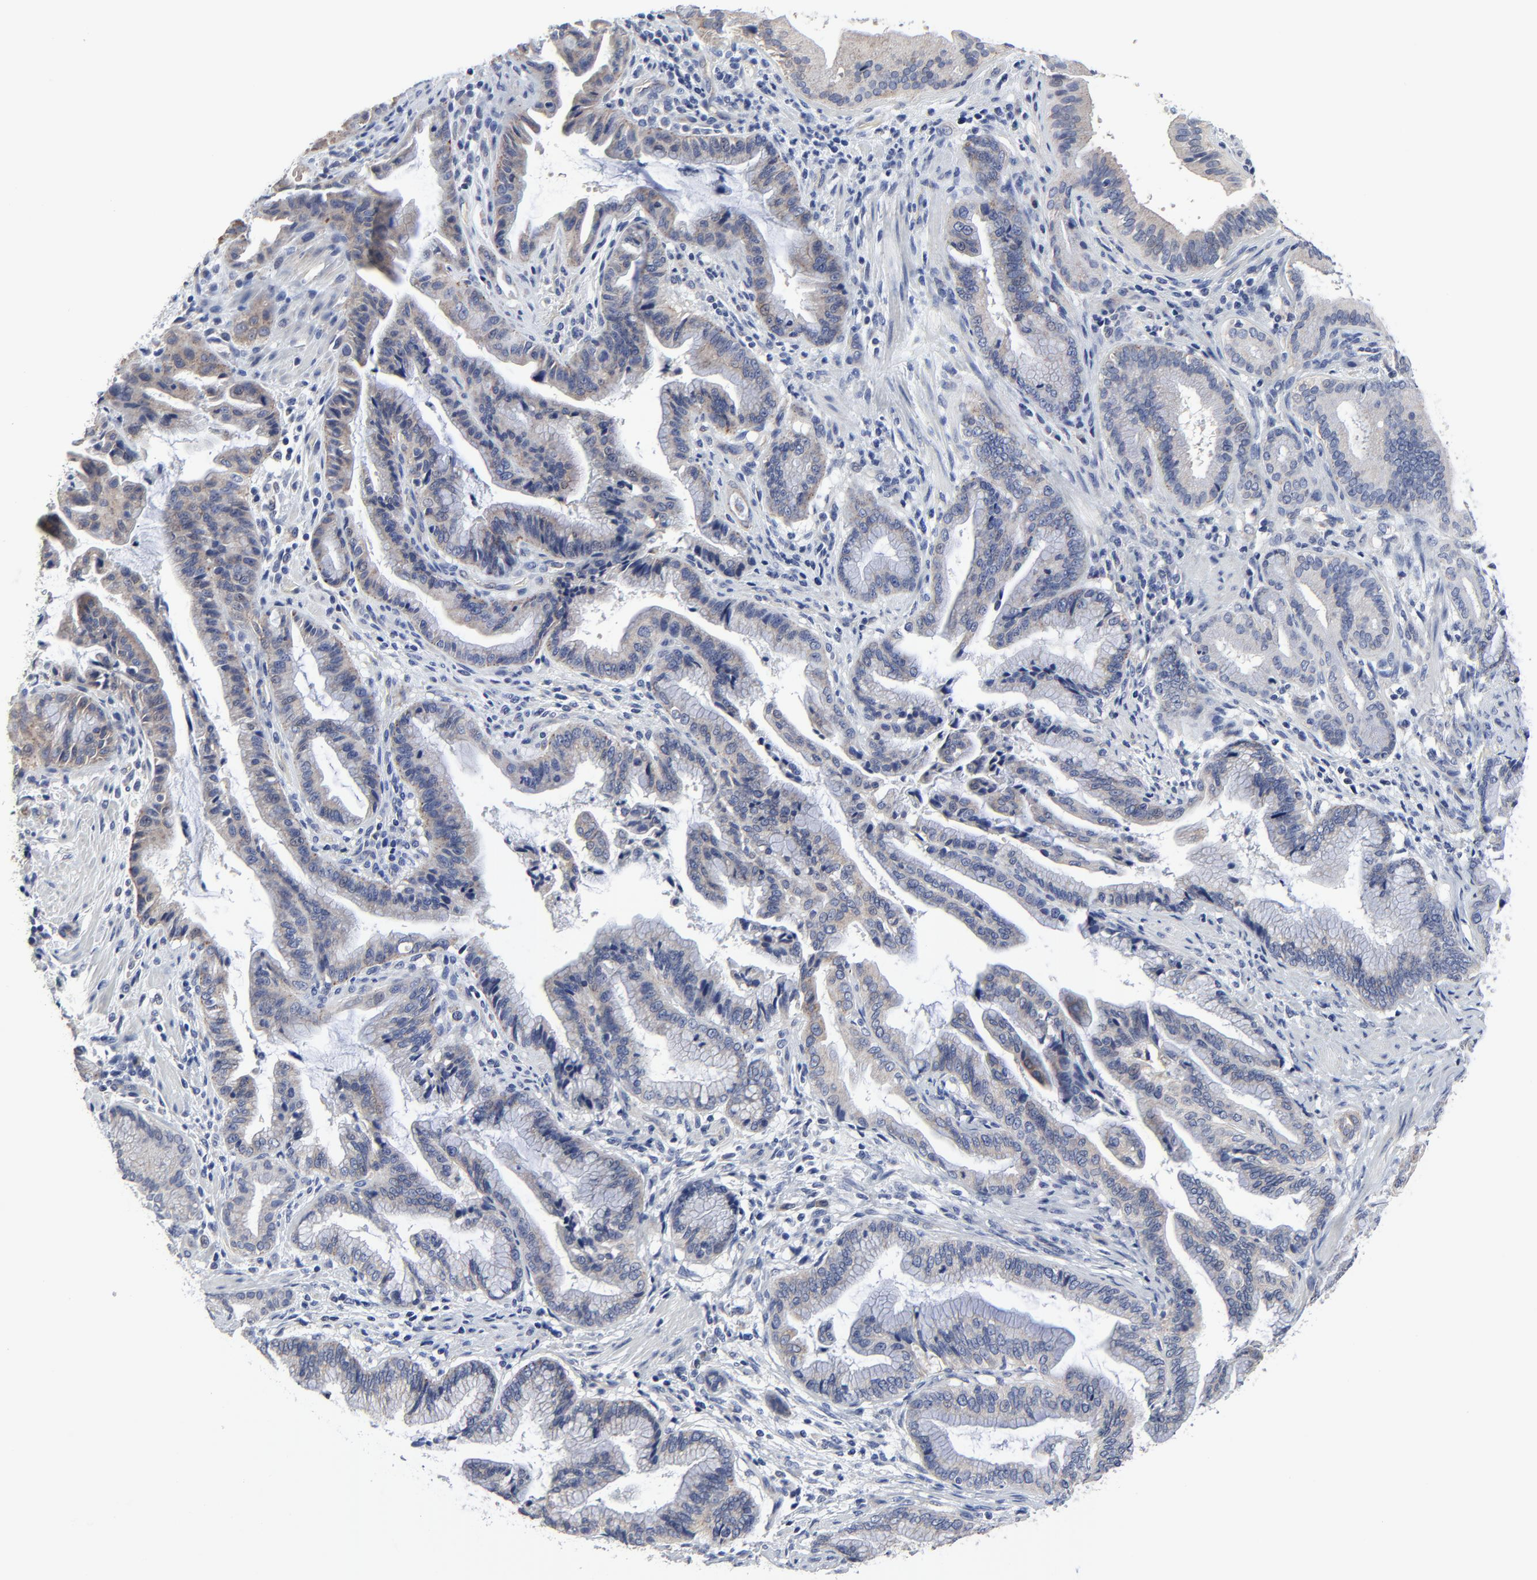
{"staining": {"intensity": "weak", "quantity": "<25%", "location": "cytoplasmic/membranous"}, "tissue": "pancreatic cancer", "cell_type": "Tumor cells", "image_type": "cancer", "snomed": [{"axis": "morphology", "description": "Adenocarcinoma, NOS"}, {"axis": "topography", "description": "Pancreas"}], "caption": "Micrograph shows no significant protein positivity in tumor cells of adenocarcinoma (pancreatic).", "gene": "DHRSX", "patient": {"sex": "female", "age": 64}}